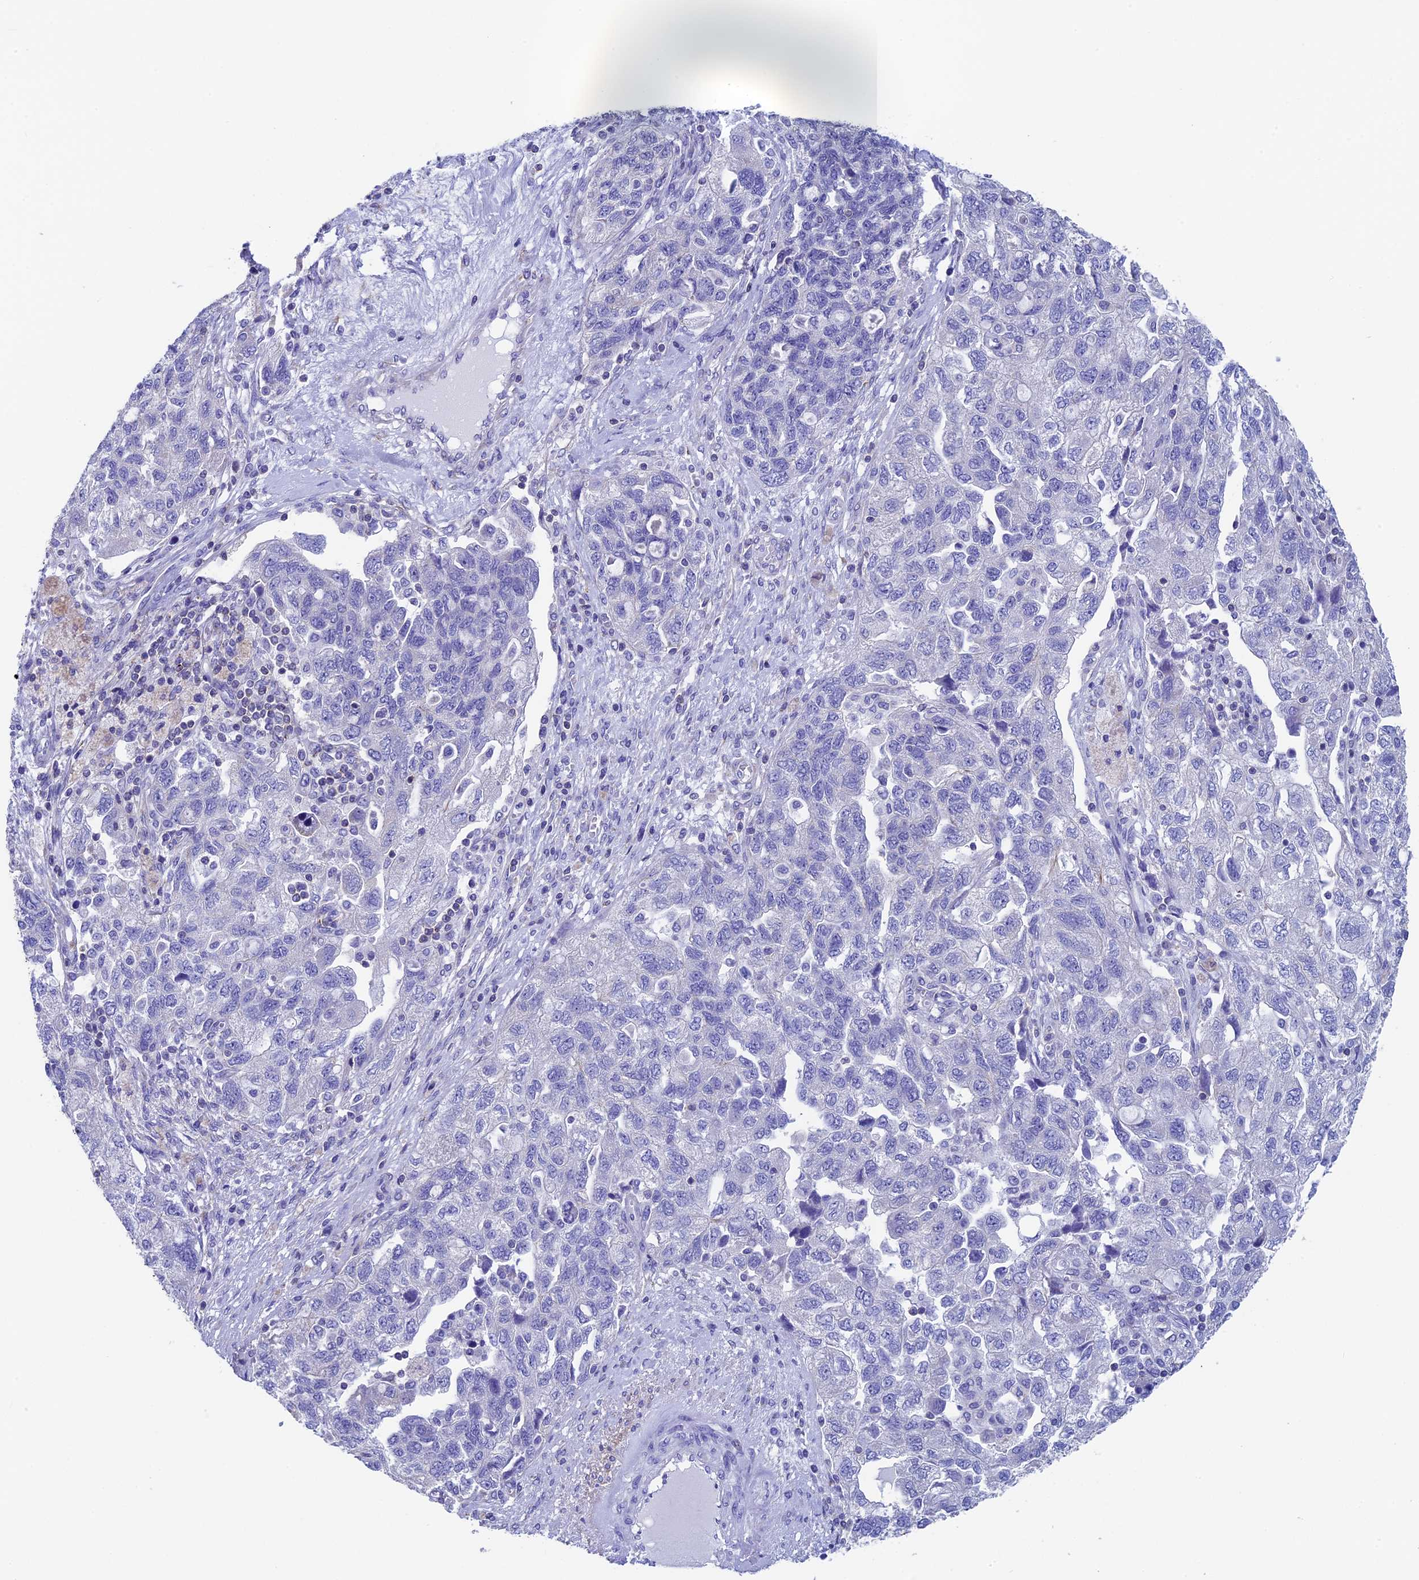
{"staining": {"intensity": "negative", "quantity": "none", "location": "none"}, "tissue": "ovarian cancer", "cell_type": "Tumor cells", "image_type": "cancer", "snomed": [{"axis": "morphology", "description": "Carcinoma, NOS"}, {"axis": "morphology", "description": "Cystadenocarcinoma, serous, NOS"}, {"axis": "topography", "description": "Ovary"}], "caption": "The IHC micrograph has no significant positivity in tumor cells of ovarian cancer (serous cystadenocarcinoma) tissue. The staining is performed using DAB brown chromogen with nuclei counter-stained in using hematoxylin.", "gene": "SEPTIN1", "patient": {"sex": "female", "age": 69}}